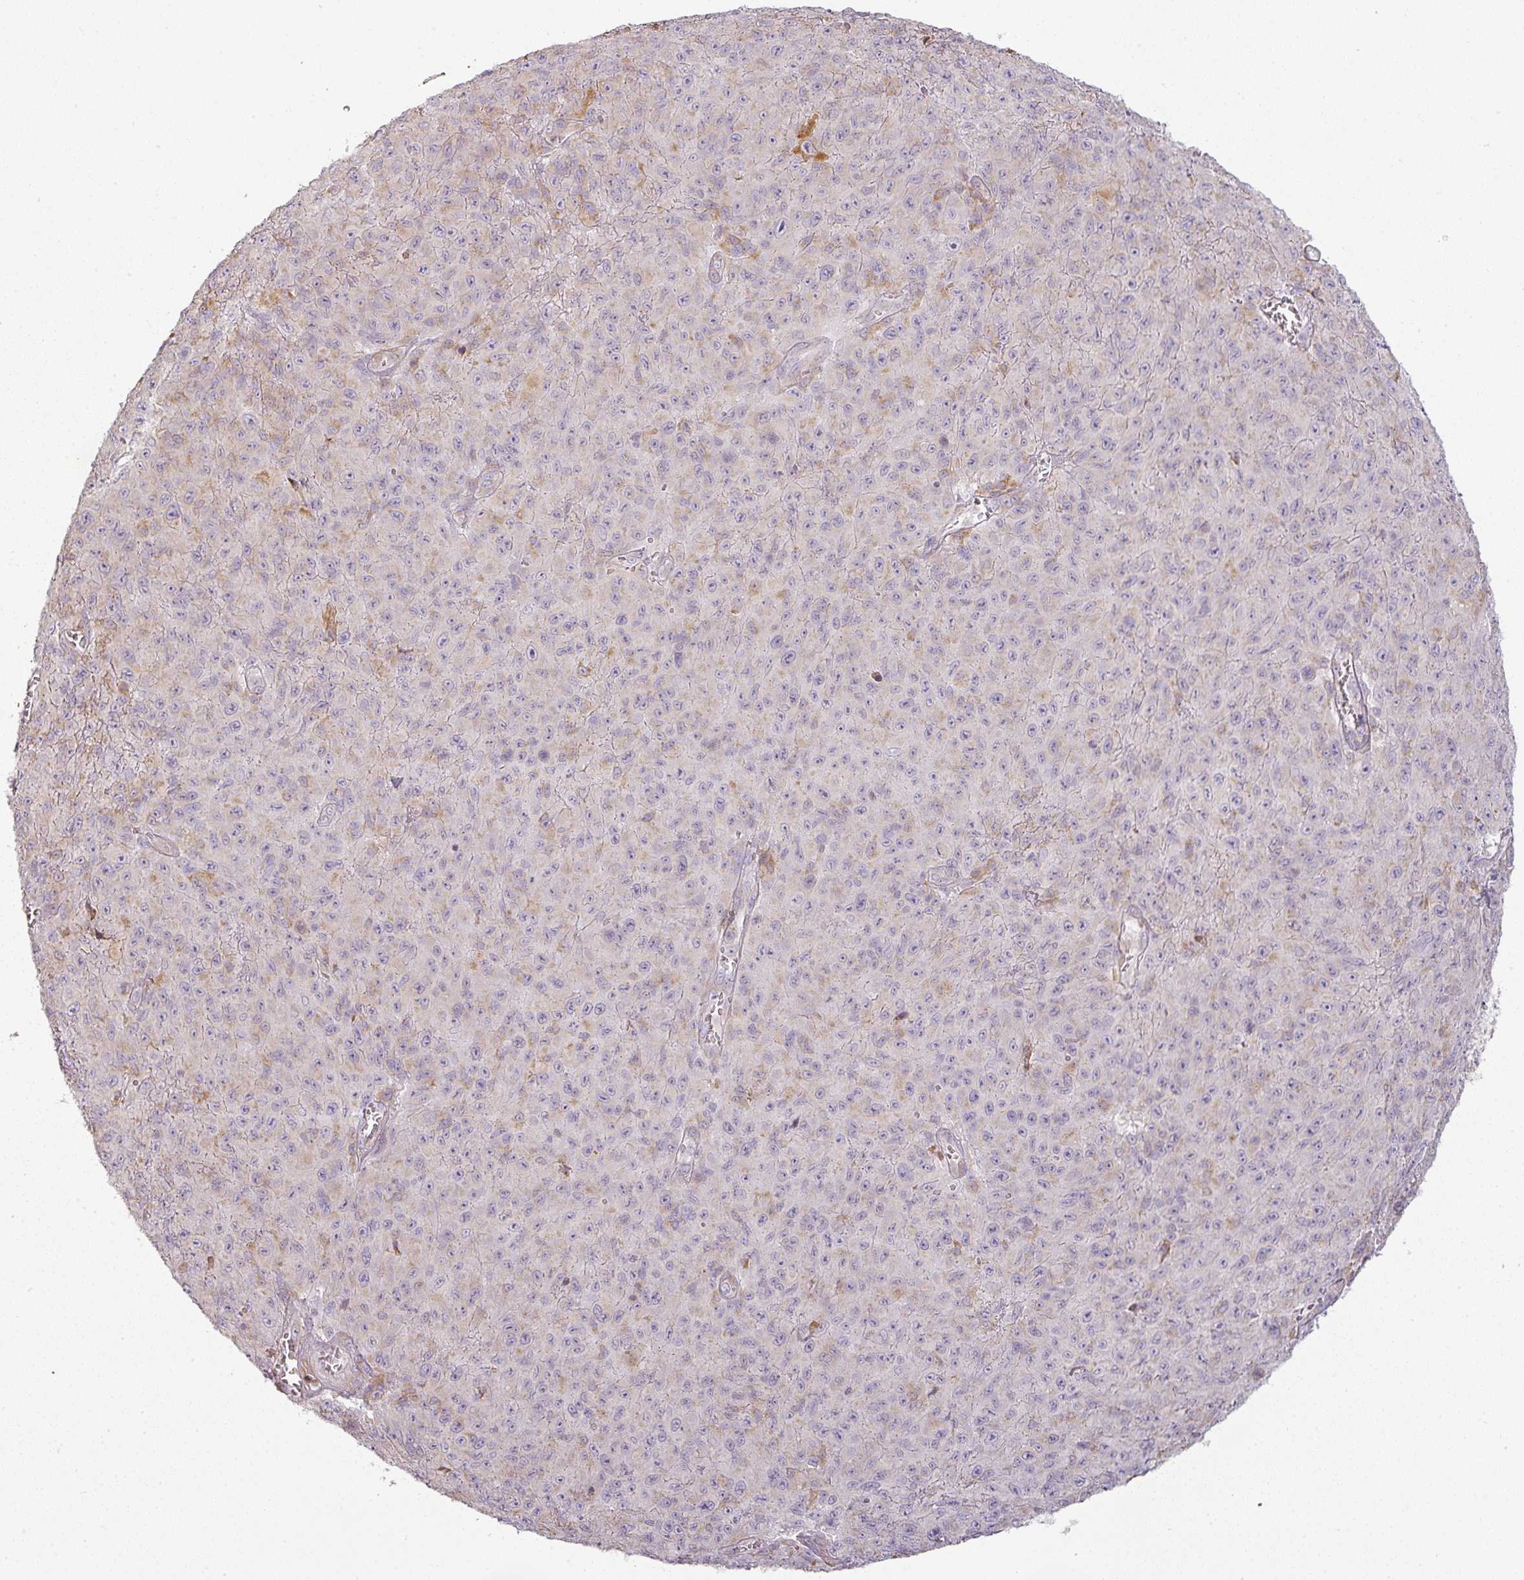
{"staining": {"intensity": "weak", "quantity": "<25%", "location": "cytoplasmic/membranous"}, "tissue": "melanoma", "cell_type": "Tumor cells", "image_type": "cancer", "snomed": [{"axis": "morphology", "description": "Malignant melanoma, NOS"}, {"axis": "topography", "description": "Skin"}], "caption": "Immunohistochemistry (IHC) histopathology image of neoplastic tissue: human melanoma stained with DAB (3,3'-diaminobenzidine) exhibits no significant protein staining in tumor cells.", "gene": "CCDC144A", "patient": {"sex": "male", "age": 46}}